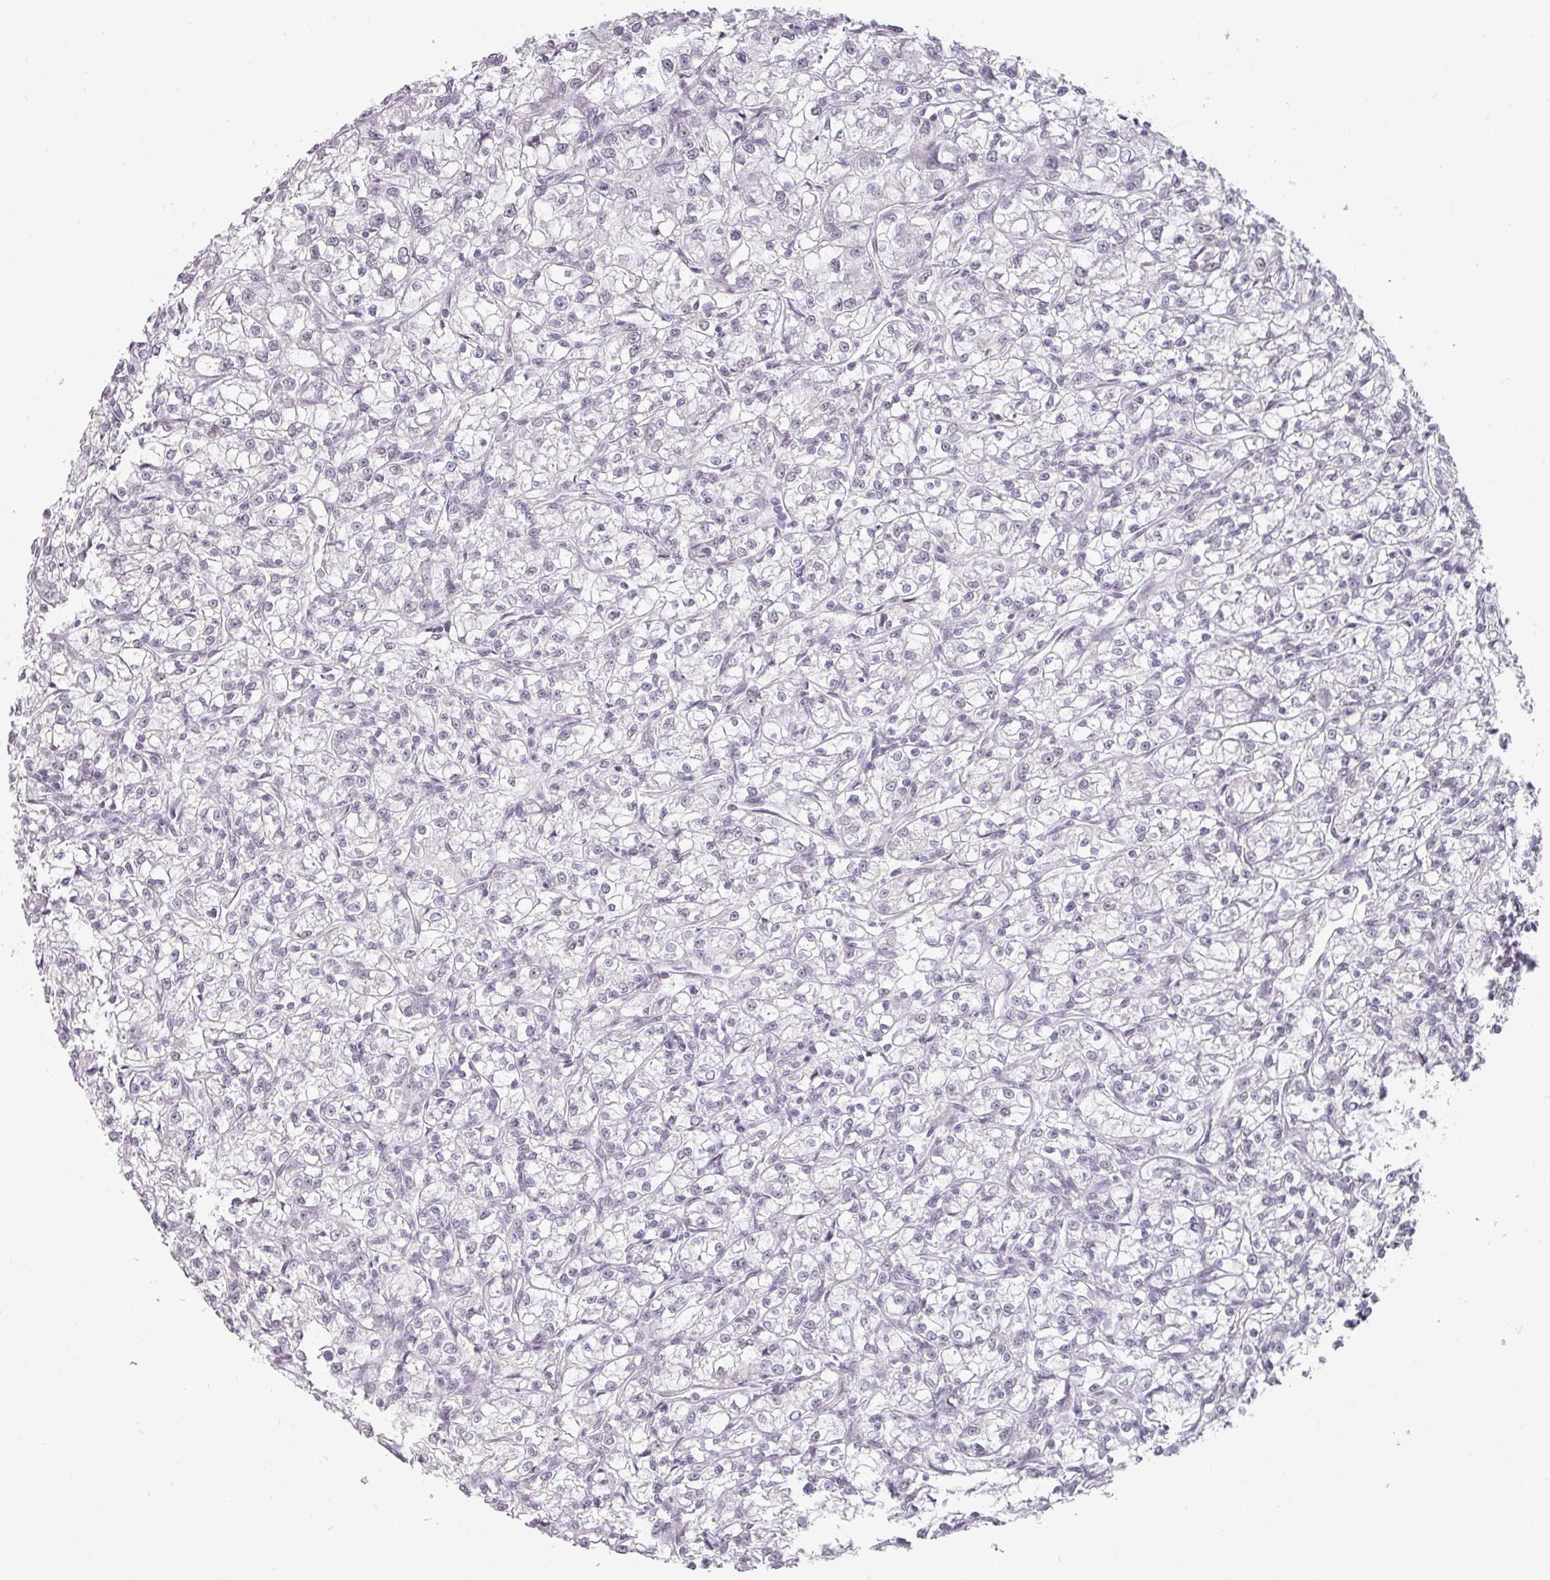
{"staining": {"intensity": "negative", "quantity": "none", "location": "none"}, "tissue": "renal cancer", "cell_type": "Tumor cells", "image_type": "cancer", "snomed": [{"axis": "morphology", "description": "Adenocarcinoma, NOS"}, {"axis": "topography", "description": "Kidney"}], "caption": "Tumor cells show no significant protein positivity in renal cancer (adenocarcinoma).", "gene": "SPRR1A", "patient": {"sex": "female", "age": 59}}